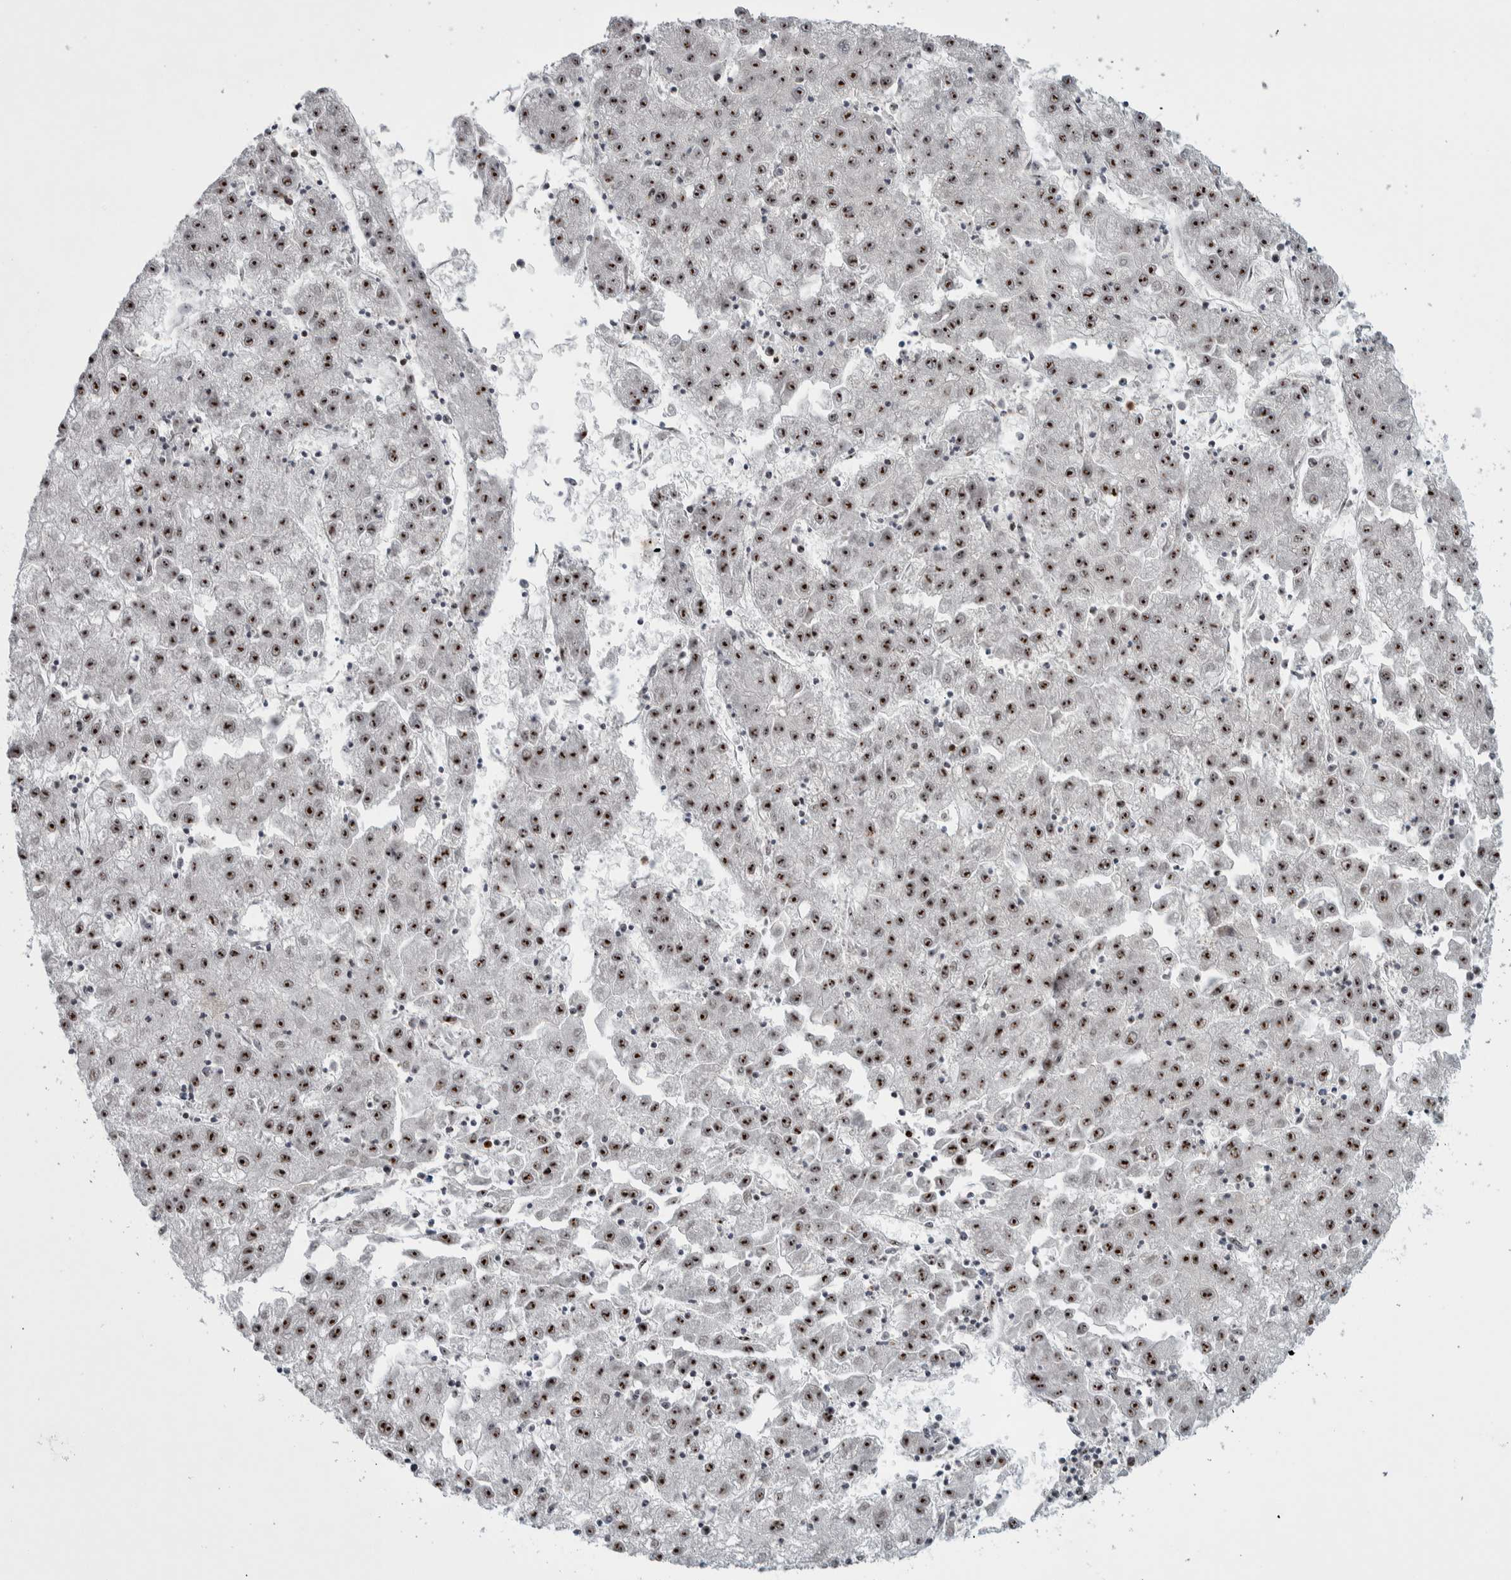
{"staining": {"intensity": "strong", "quantity": ">75%", "location": "nuclear"}, "tissue": "liver cancer", "cell_type": "Tumor cells", "image_type": "cancer", "snomed": [{"axis": "morphology", "description": "Carcinoma, Hepatocellular, NOS"}, {"axis": "topography", "description": "Liver"}], "caption": "A micrograph showing strong nuclear positivity in approximately >75% of tumor cells in hepatocellular carcinoma (liver), as visualized by brown immunohistochemical staining.", "gene": "NCL", "patient": {"sex": "male", "age": 72}}